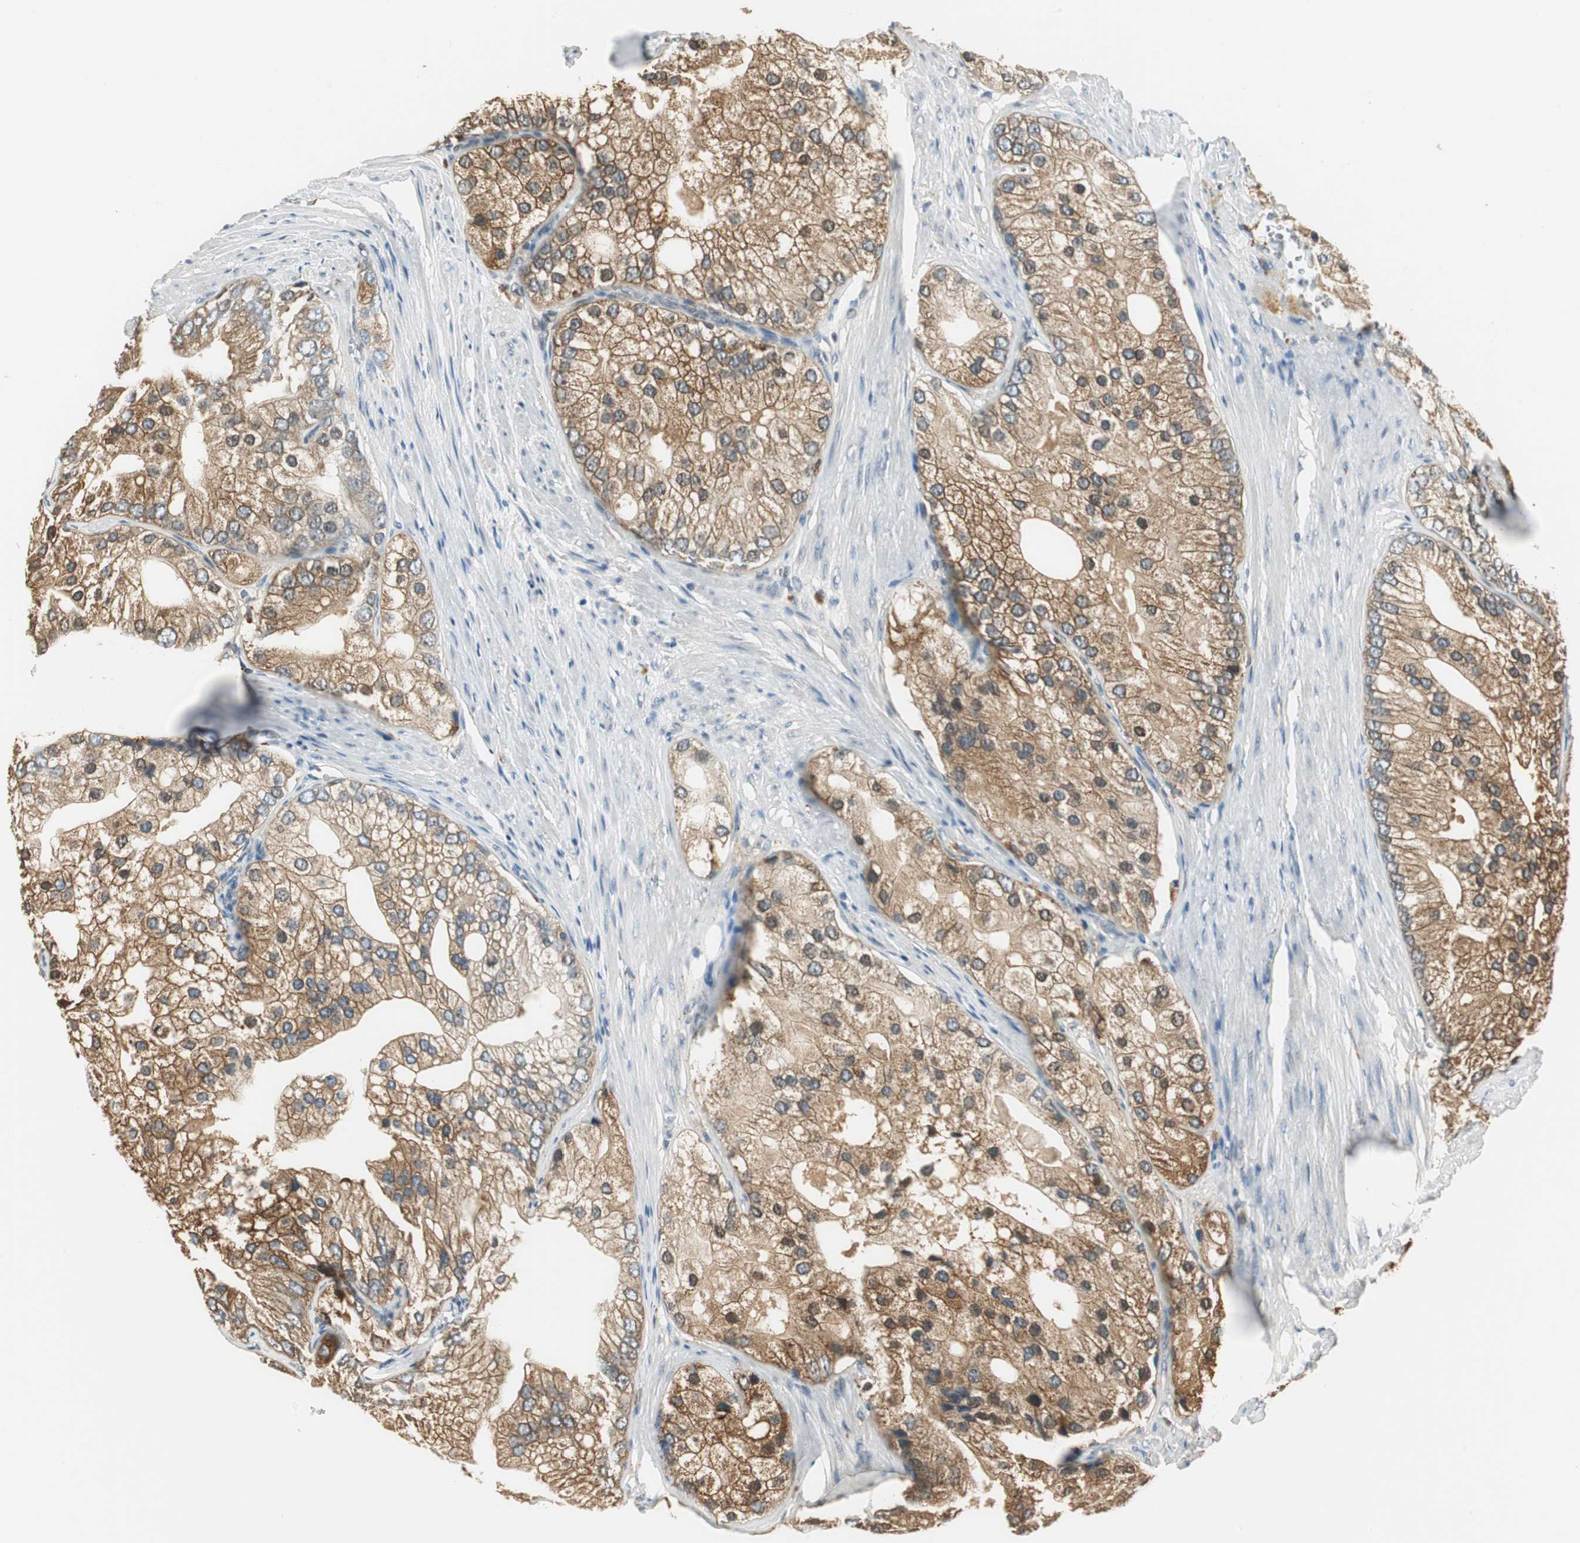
{"staining": {"intensity": "moderate", "quantity": ">75%", "location": "cytoplasmic/membranous"}, "tissue": "prostate cancer", "cell_type": "Tumor cells", "image_type": "cancer", "snomed": [{"axis": "morphology", "description": "Adenocarcinoma, Low grade"}, {"axis": "topography", "description": "Prostate"}], "caption": "Human prostate adenocarcinoma (low-grade) stained with a brown dye reveals moderate cytoplasmic/membranous positive expression in approximately >75% of tumor cells.", "gene": "NIT1", "patient": {"sex": "male", "age": 69}}